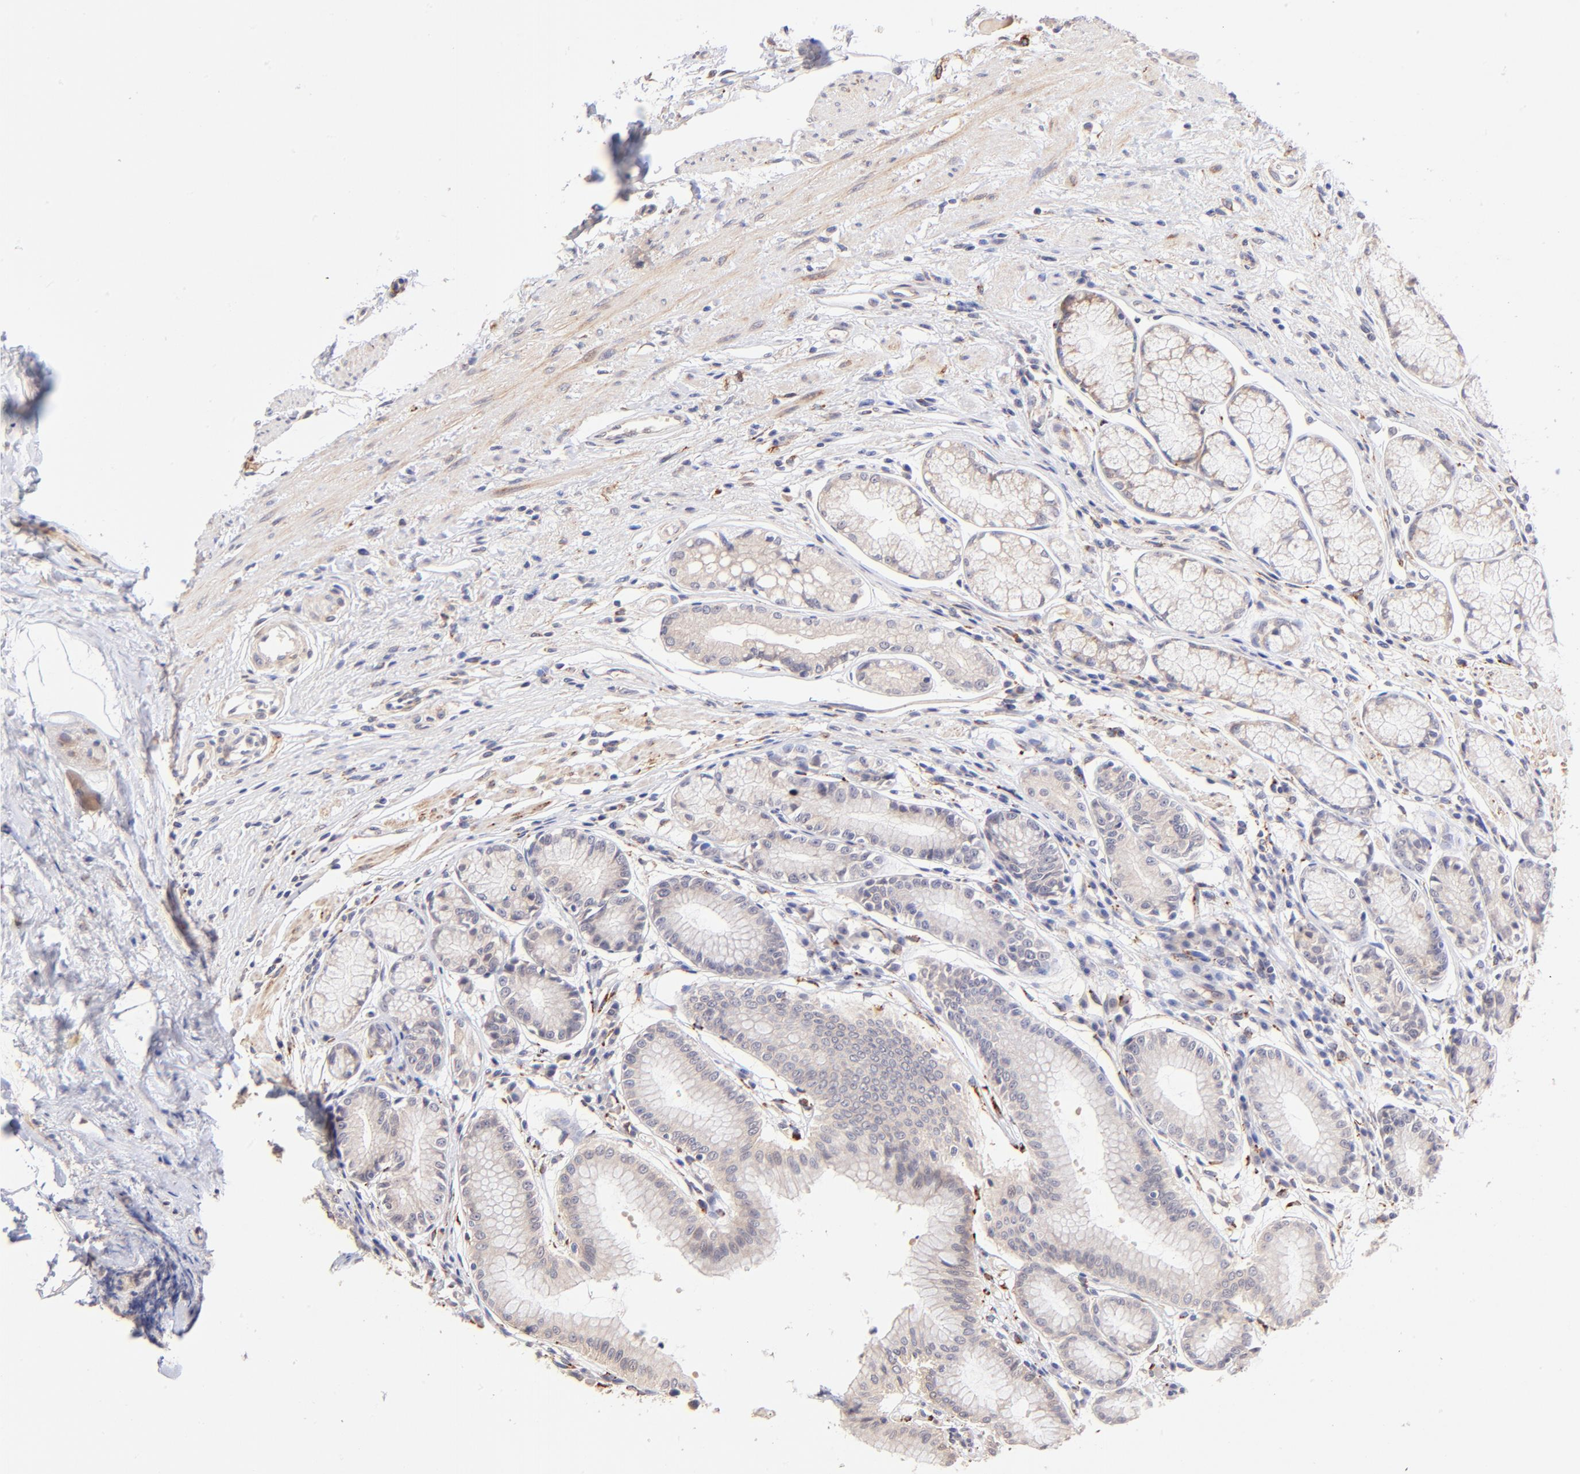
{"staining": {"intensity": "moderate", "quantity": "25%-75%", "location": "cytoplasmic/membranous"}, "tissue": "stomach", "cell_type": "Glandular cells", "image_type": "normal", "snomed": [{"axis": "morphology", "description": "Normal tissue, NOS"}, {"axis": "morphology", "description": "Inflammation, NOS"}, {"axis": "topography", "description": "Stomach, lower"}], "caption": "IHC of benign human stomach reveals medium levels of moderate cytoplasmic/membranous positivity in approximately 25%-75% of glandular cells.", "gene": "SPARC", "patient": {"sex": "male", "age": 59}}